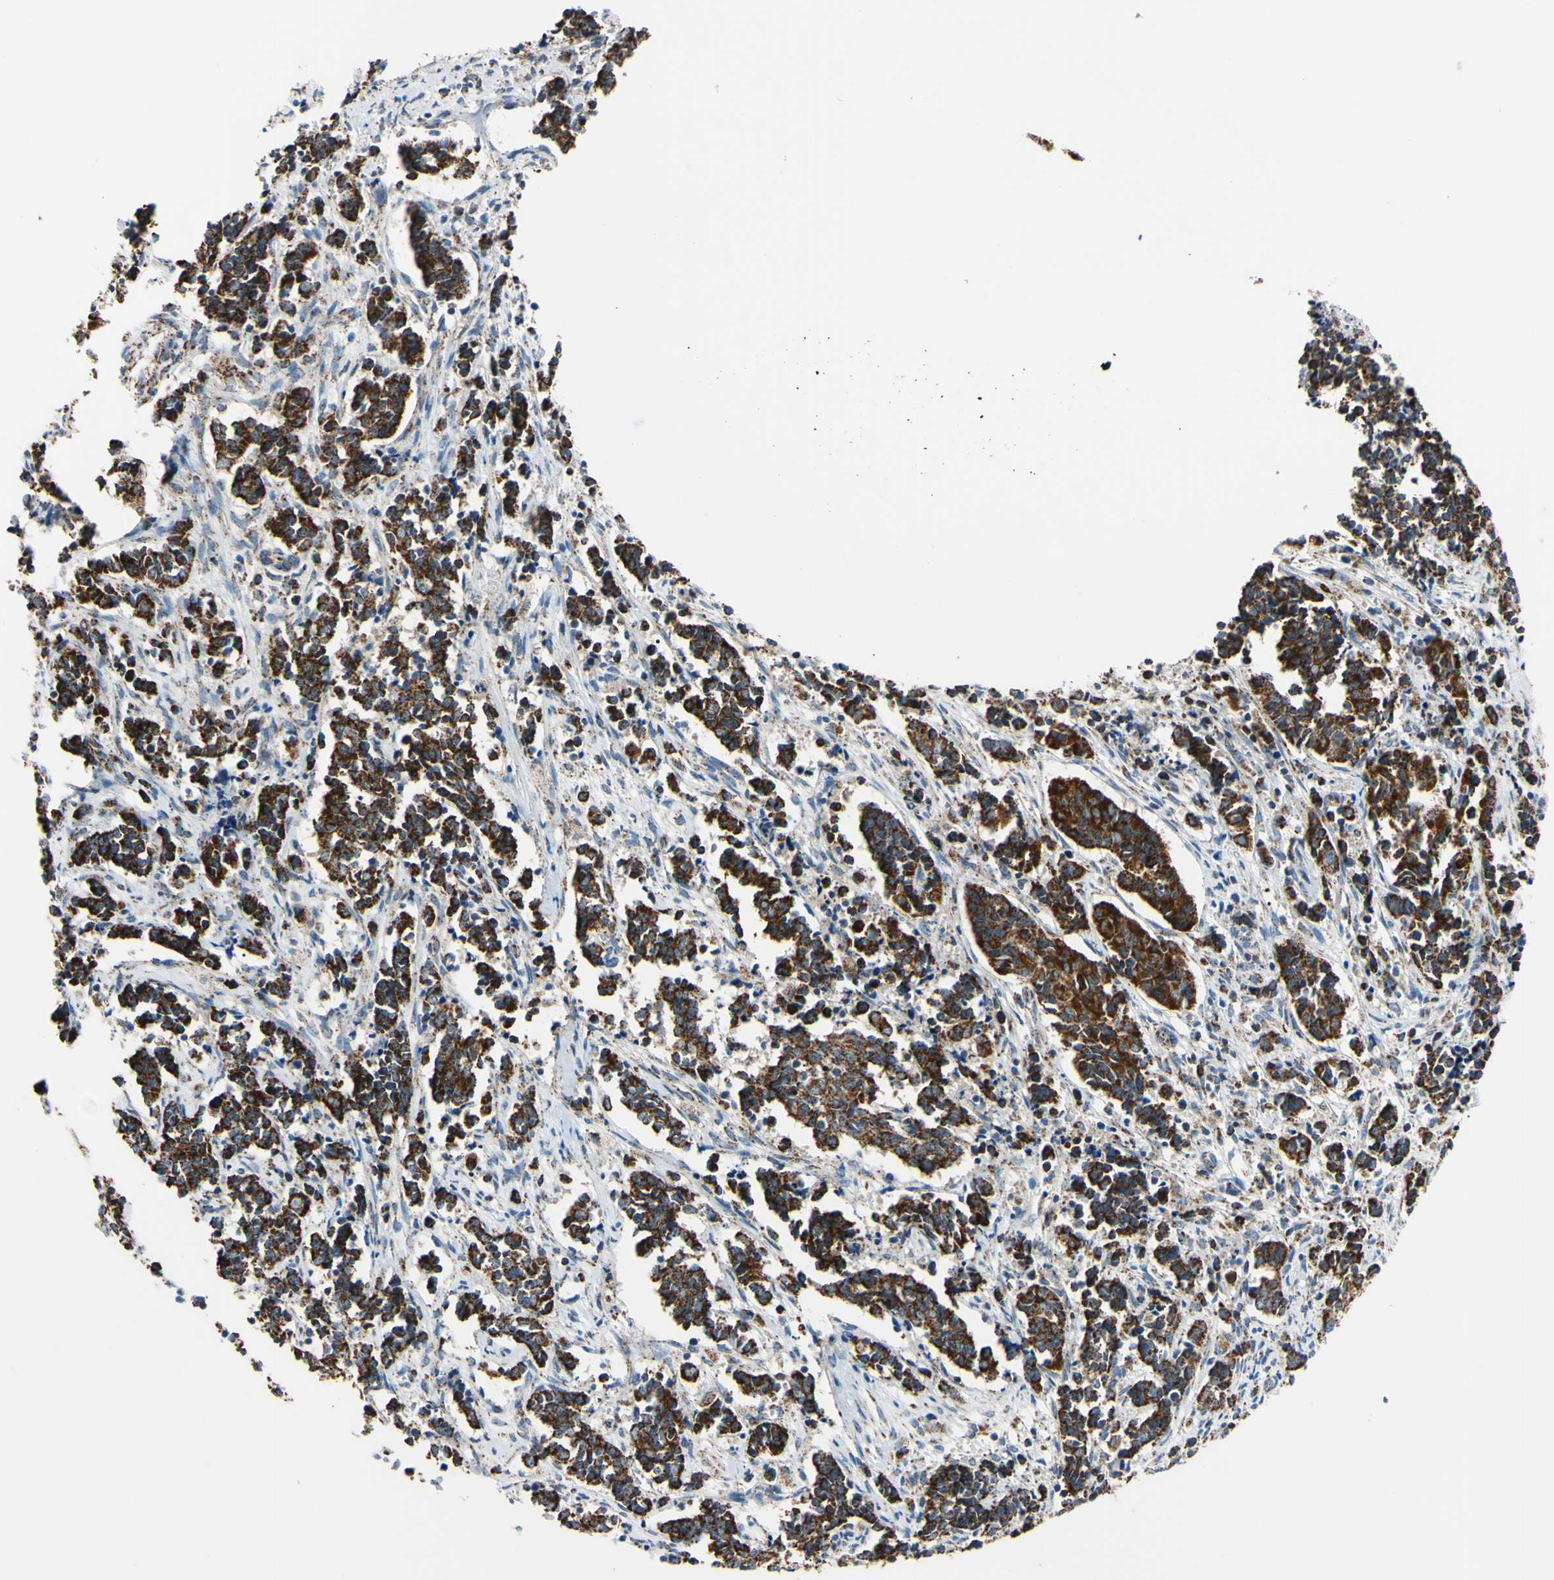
{"staining": {"intensity": "strong", "quantity": ">75%", "location": "cytoplasmic/membranous"}, "tissue": "cervical cancer", "cell_type": "Tumor cells", "image_type": "cancer", "snomed": [{"axis": "morphology", "description": "Normal tissue, NOS"}, {"axis": "morphology", "description": "Squamous cell carcinoma, NOS"}, {"axis": "topography", "description": "Cervix"}], "caption": "Protein expression analysis of squamous cell carcinoma (cervical) exhibits strong cytoplasmic/membranous expression in about >75% of tumor cells.", "gene": "CLPP", "patient": {"sex": "female", "age": 35}}